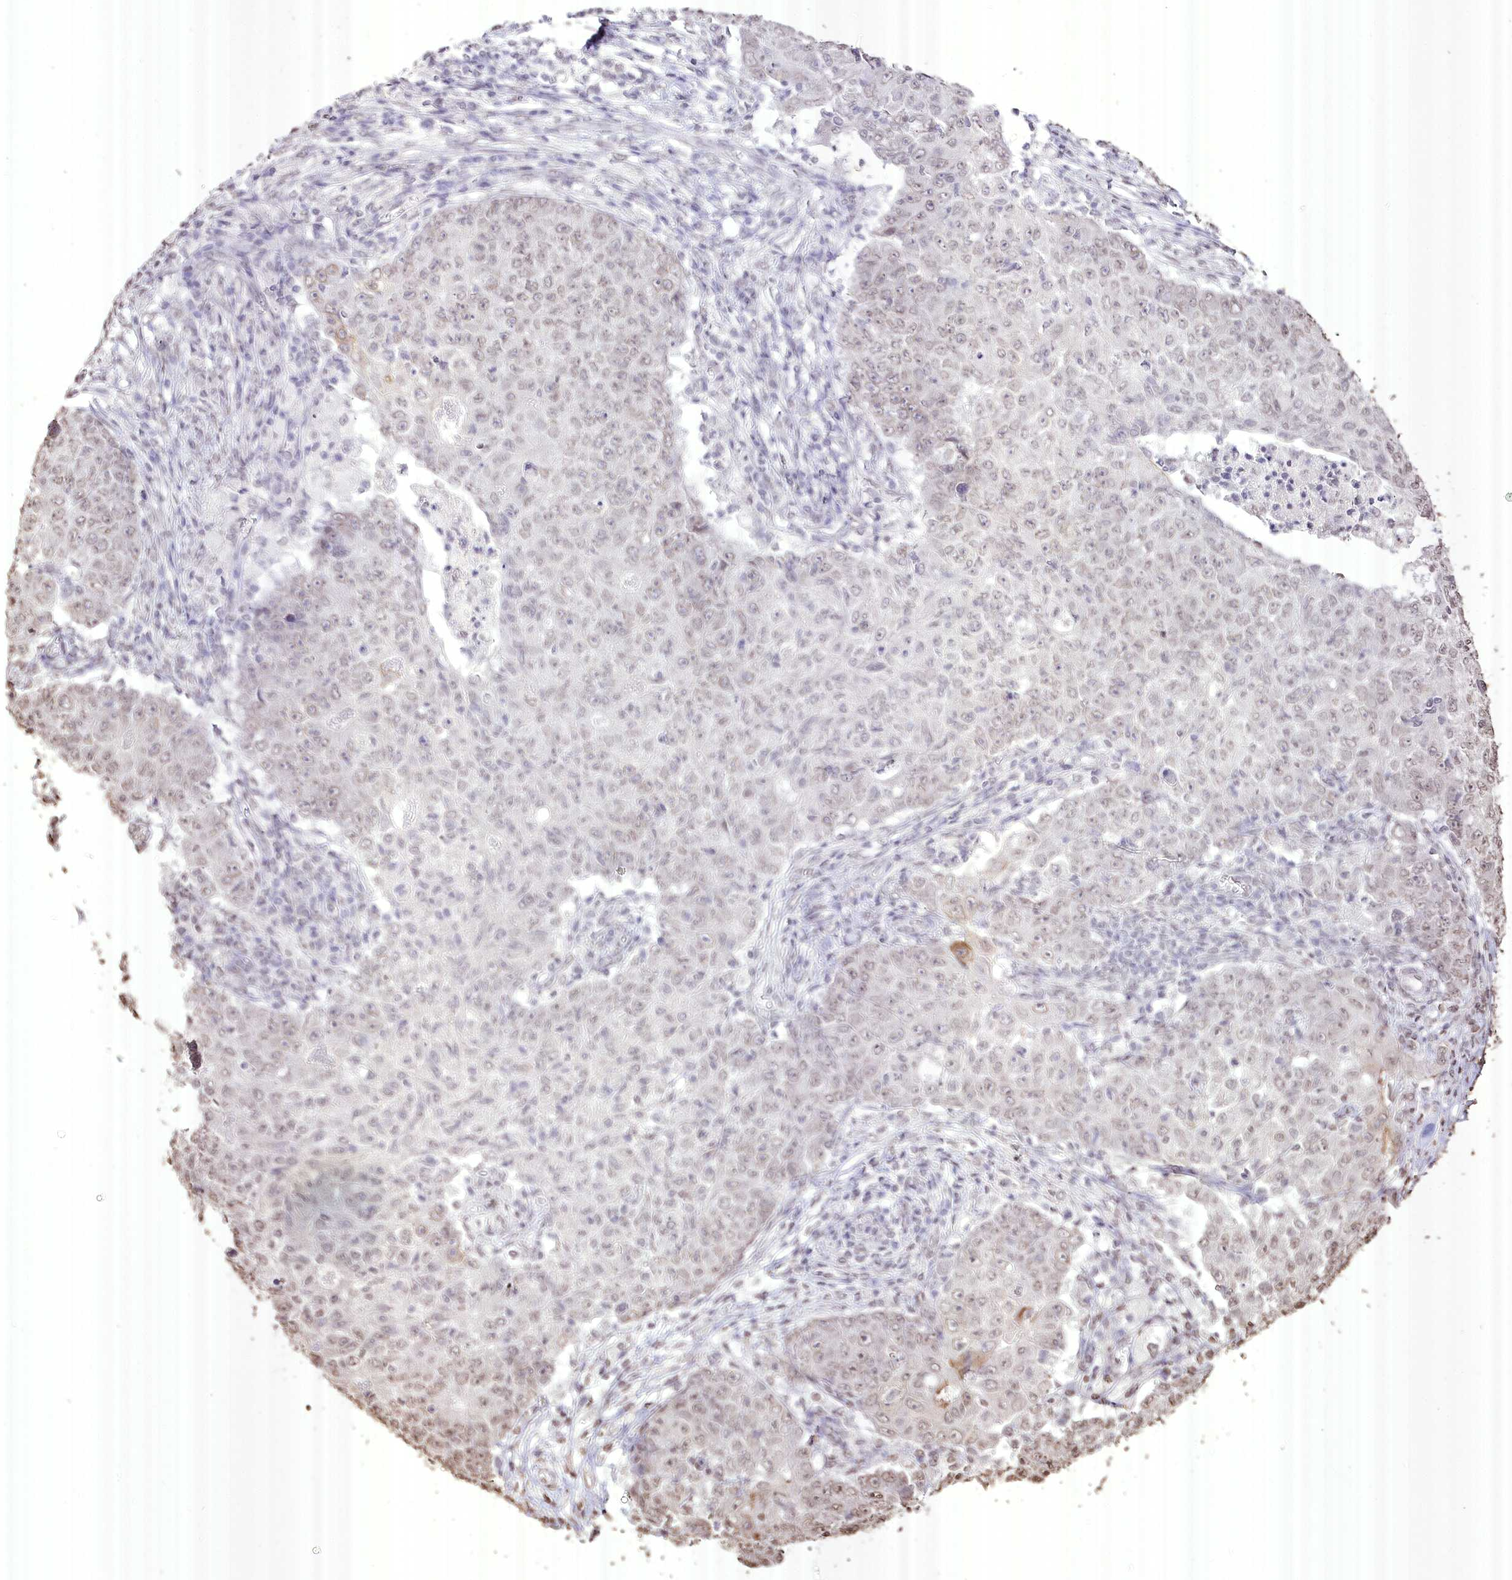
{"staining": {"intensity": "weak", "quantity": "<25%", "location": "nuclear"}, "tissue": "ovarian cancer", "cell_type": "Tumor cells", "image_type": "cancer", "snomed": [{"axis": "morphology", "description": "Carcinoma, endometroid"}, {"axis": "topography", "description": "Ovary"}], "caption": "DAB immunohistochemical staining of ovarian cancer (endometroid carcinoma) exhibits no significant positivity in tumor cells.", "gene": "SLC39A10", "patient": {"sex": "female", "age": 42}}